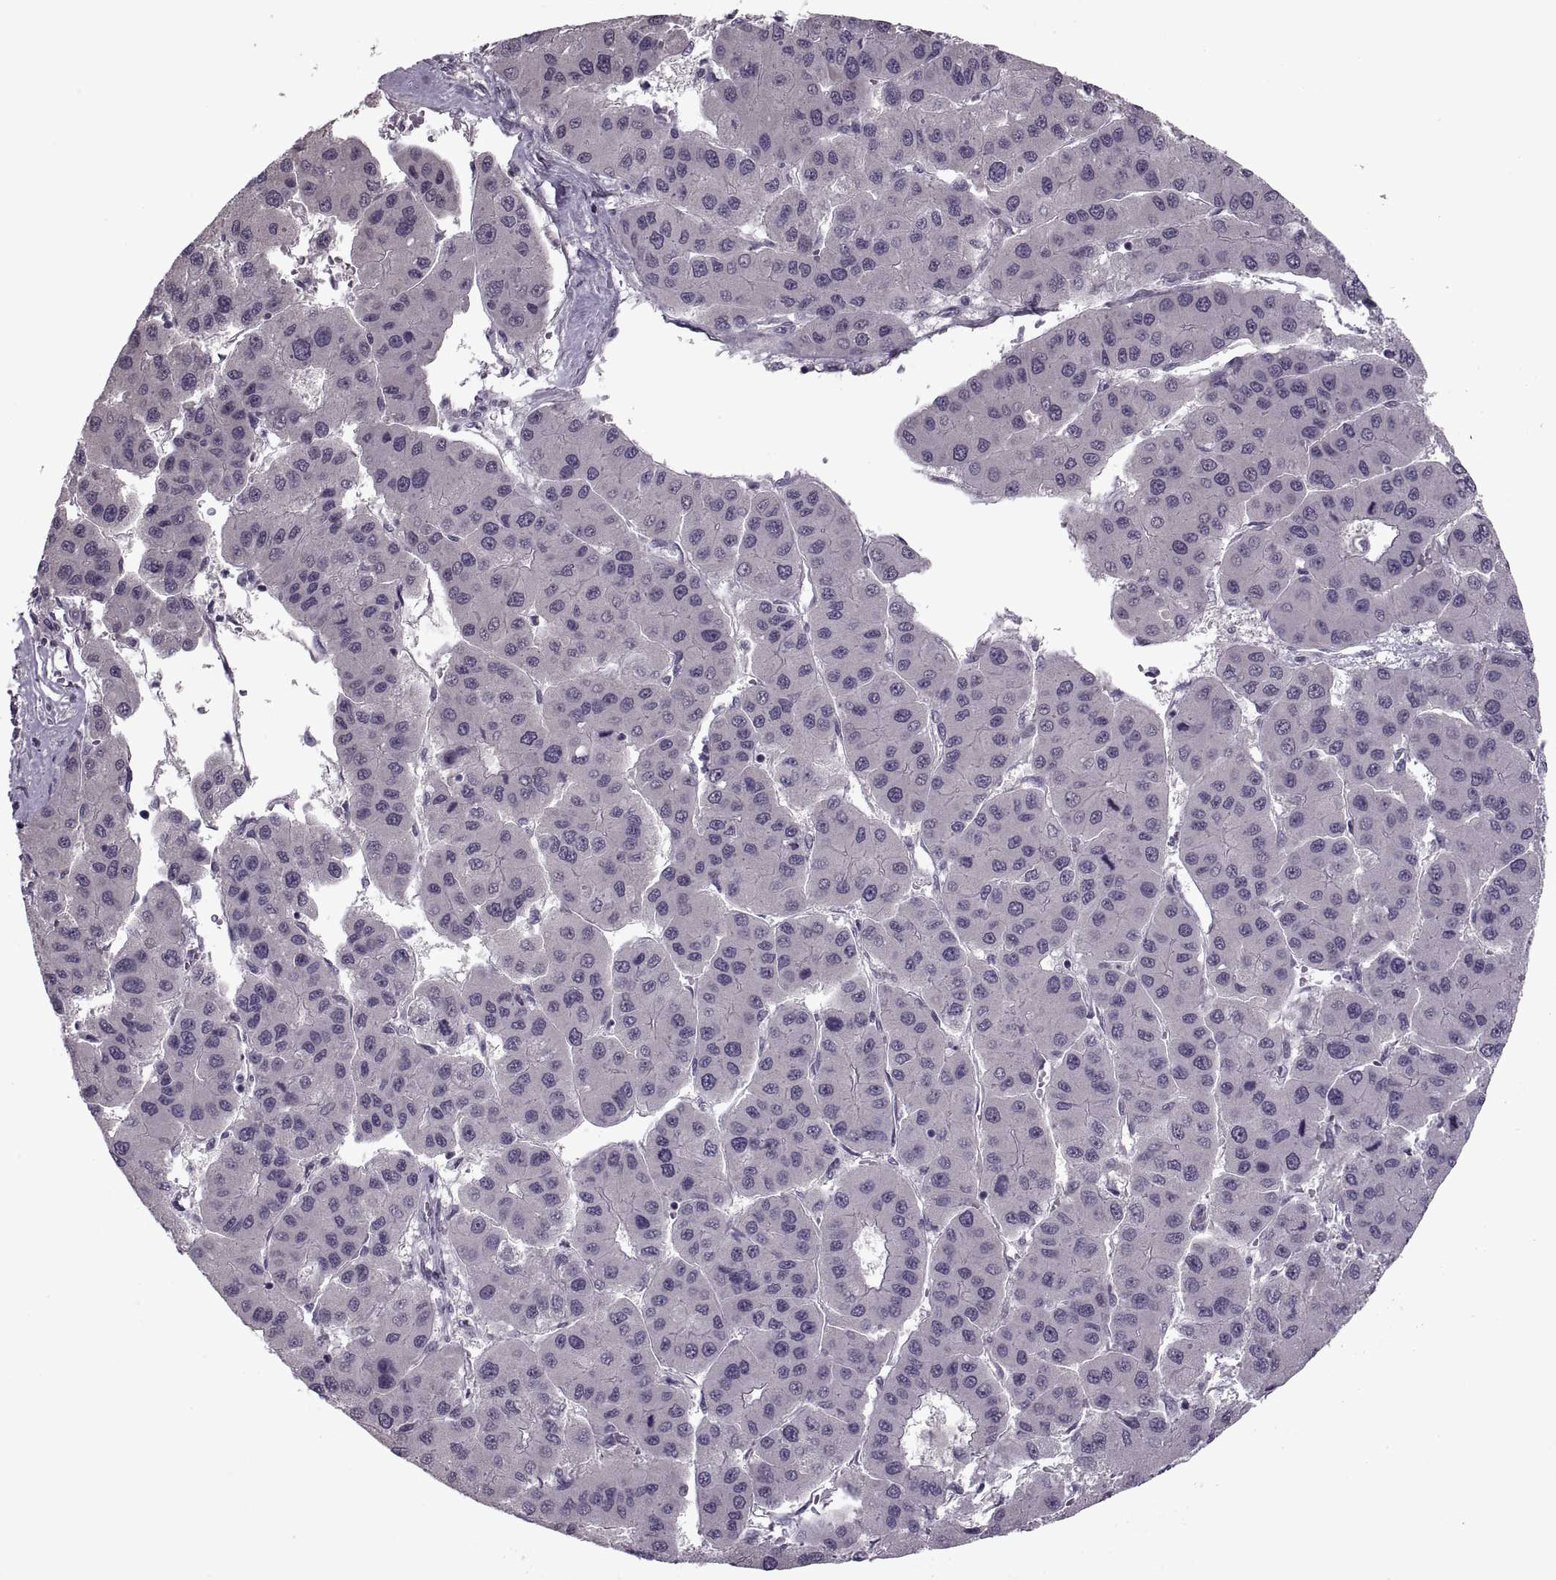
{"staining": {"intensity": "negative", "quantity": "none", "location": "none"}, "tissue": "liver cancer", "cell_type": "Tumor cells", "image_type": "cancer", "snomed": [{"axis": "morphology", "description": "Carcinoma, Hepatocellular, NOS"}, {"axis": "topography", "description": "Liver"}], "caption": "High magnification brightfield microscopy of liver cancer (hepatocellular carcinoma) stained with DAB (3,3'-diaminobenzidine) (brown) and counterstained with hematoxylin (blue): tumor cells show no significant staining.", "gene": "MGAT4D", "patient": {"sex": "male", "age": 73}}